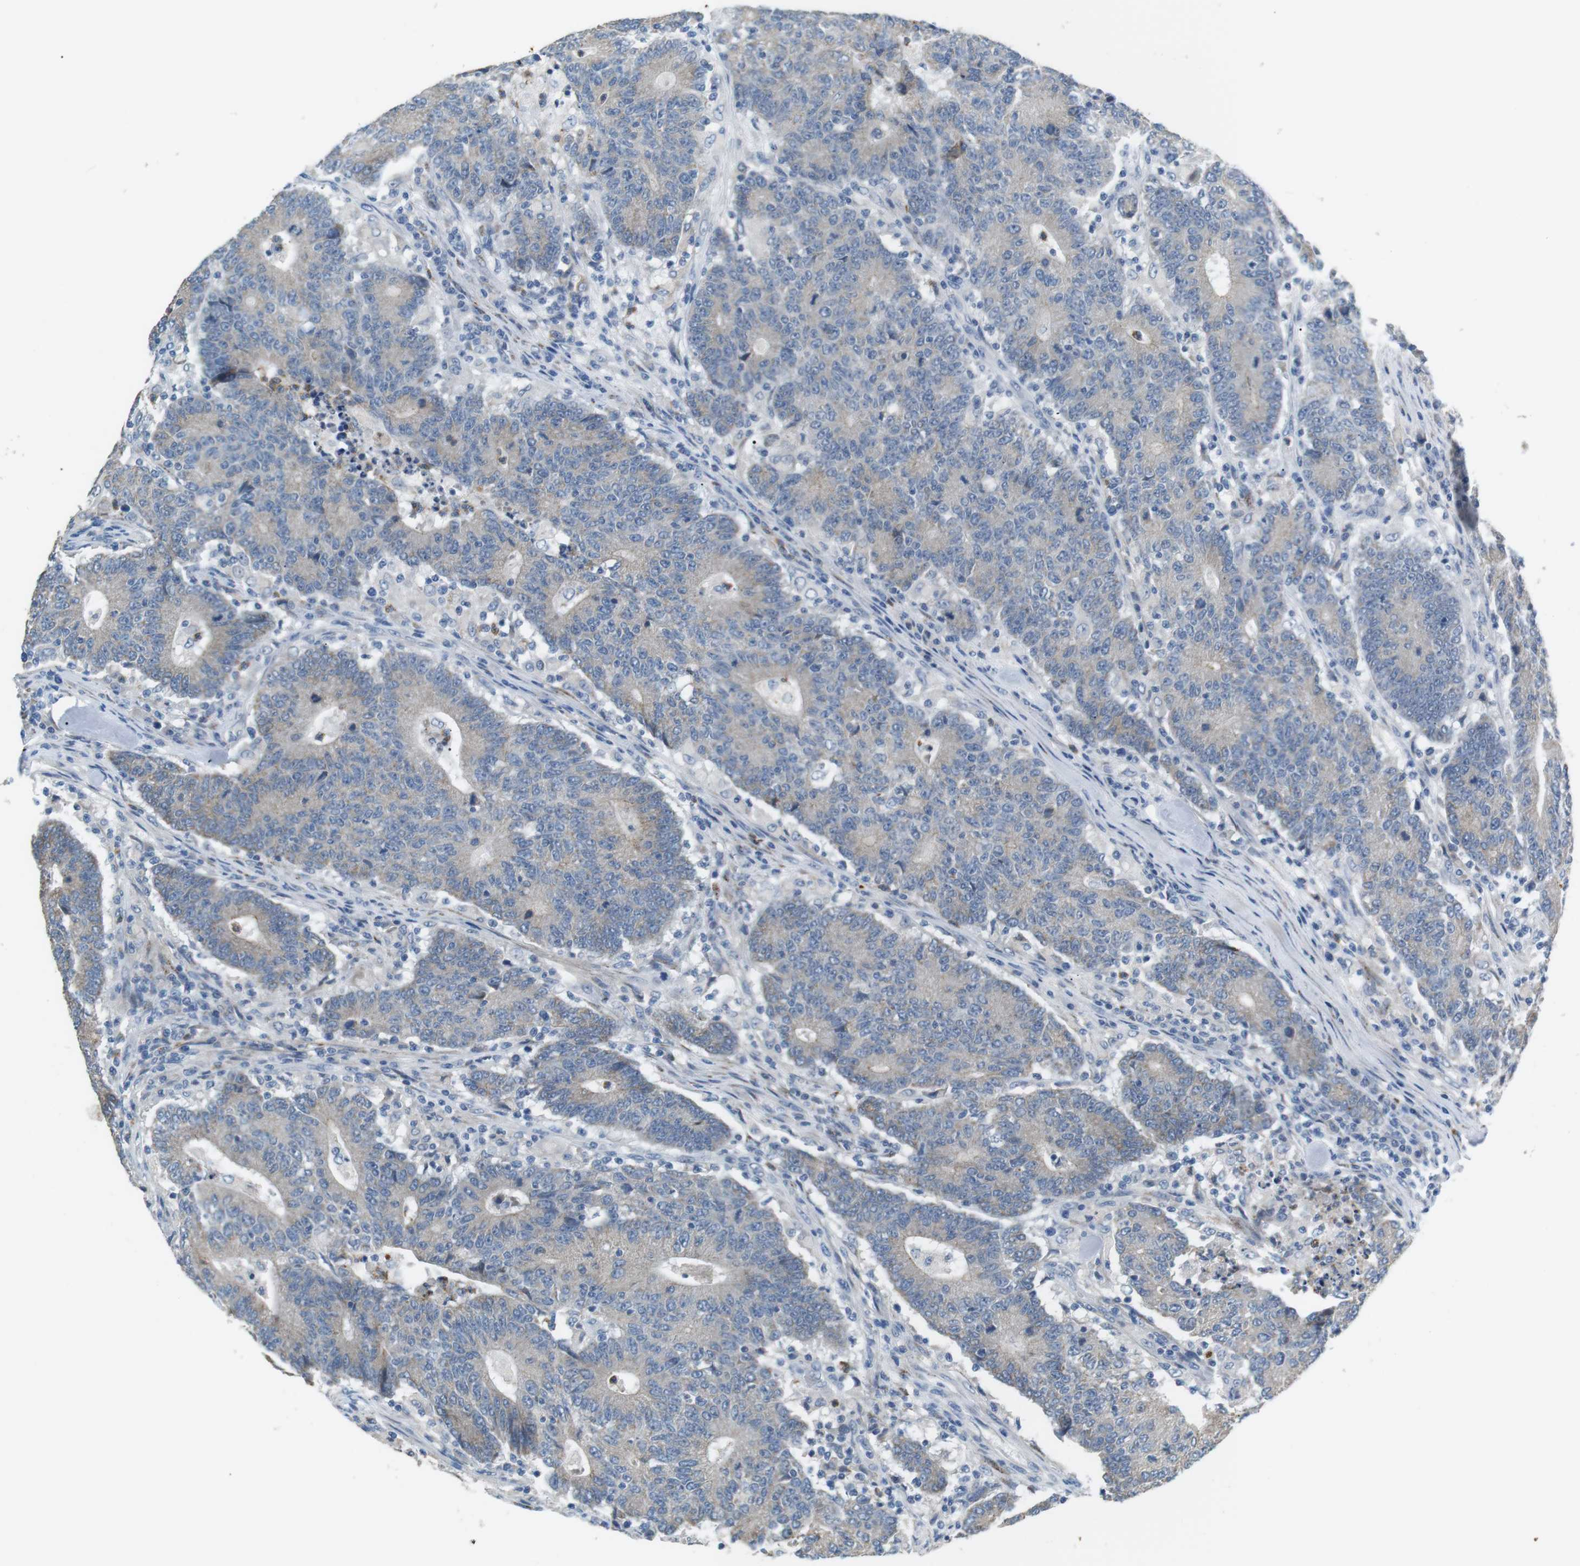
{"staining": {"intensity": "weak", "quantity": "<25%", "location": "cytoplasmic/membranous"}, "tissue": "colorectal cancer", "cell_type": "Tumor cells", "image_type": "cancer", "snomed": [{"axis": "morphology", "description": "Normal tissue, NOS"}, {"axis": "morphology", "description": "Adenocarcinoma, NOS"}, {"axis": "topography", "description": "Colon"}], "caption": "Human colorectal cancer stained for a protein using immunohistochemistry shows no positivity in tumor cells.", "gene": "CD300E", "patient": {"sex": "female", "age": 75}}